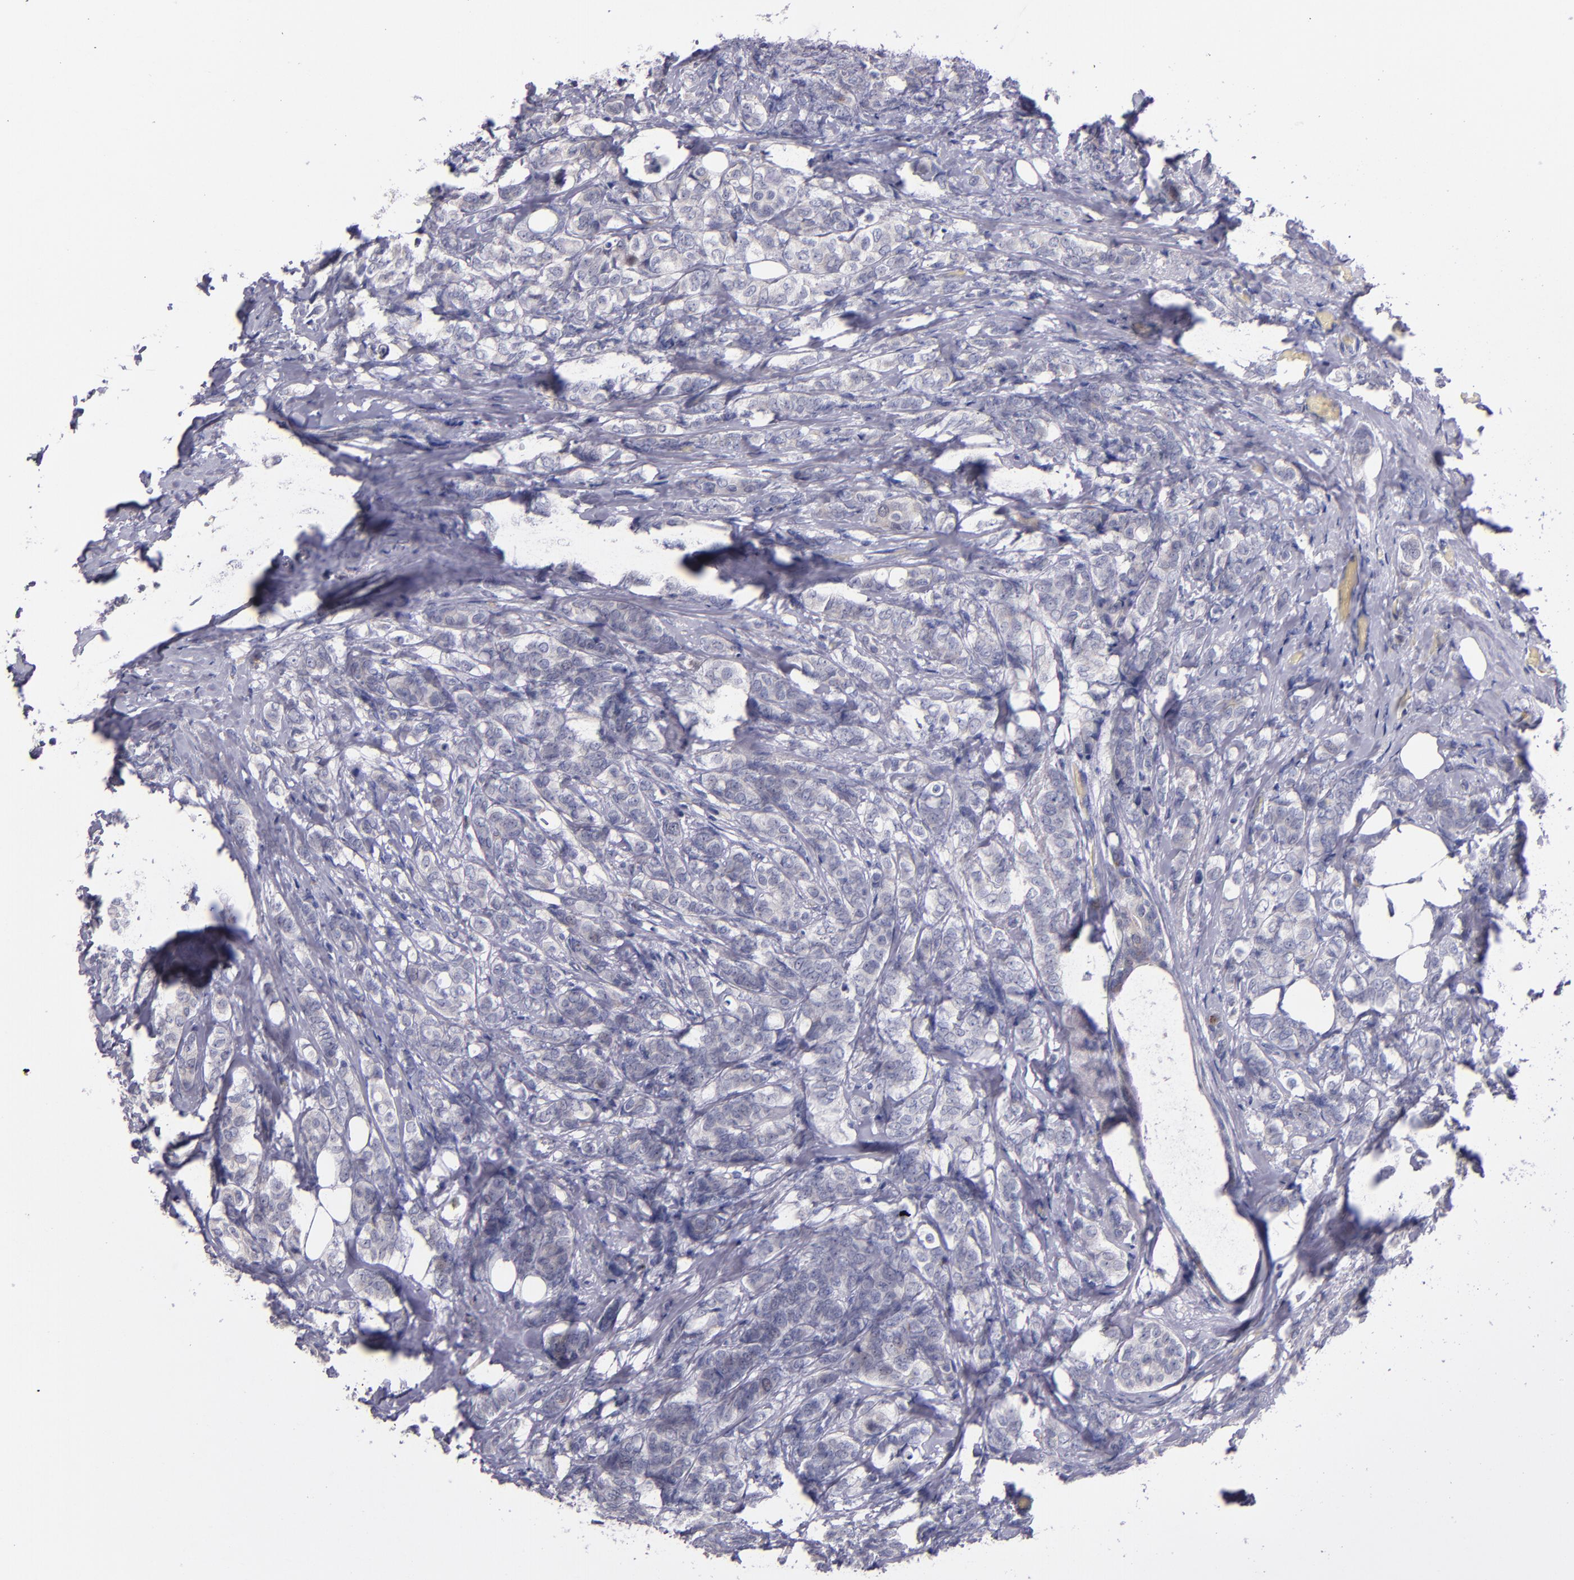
{"staining": {"intensity": "negative", "quantity": "none", "location": "none"}, "tissue": "breast cancer", "cell_type": "Tumor cells", "image_type": "cancer", "snomed": [{"axis": "morphology", "description": "Lobular carcinoma"}, {"axis": "topography", "description": "Breast"}], "caption": "Immunohistochemistry image of neoplastic tissue: human breast lobular carcinoma stained with DAB (3,3'-diaminobenzidine) shows no significant protein positivity in tumor cells.", "gene": "RAB41", "patient": {"sex": "female", "age": 60}}